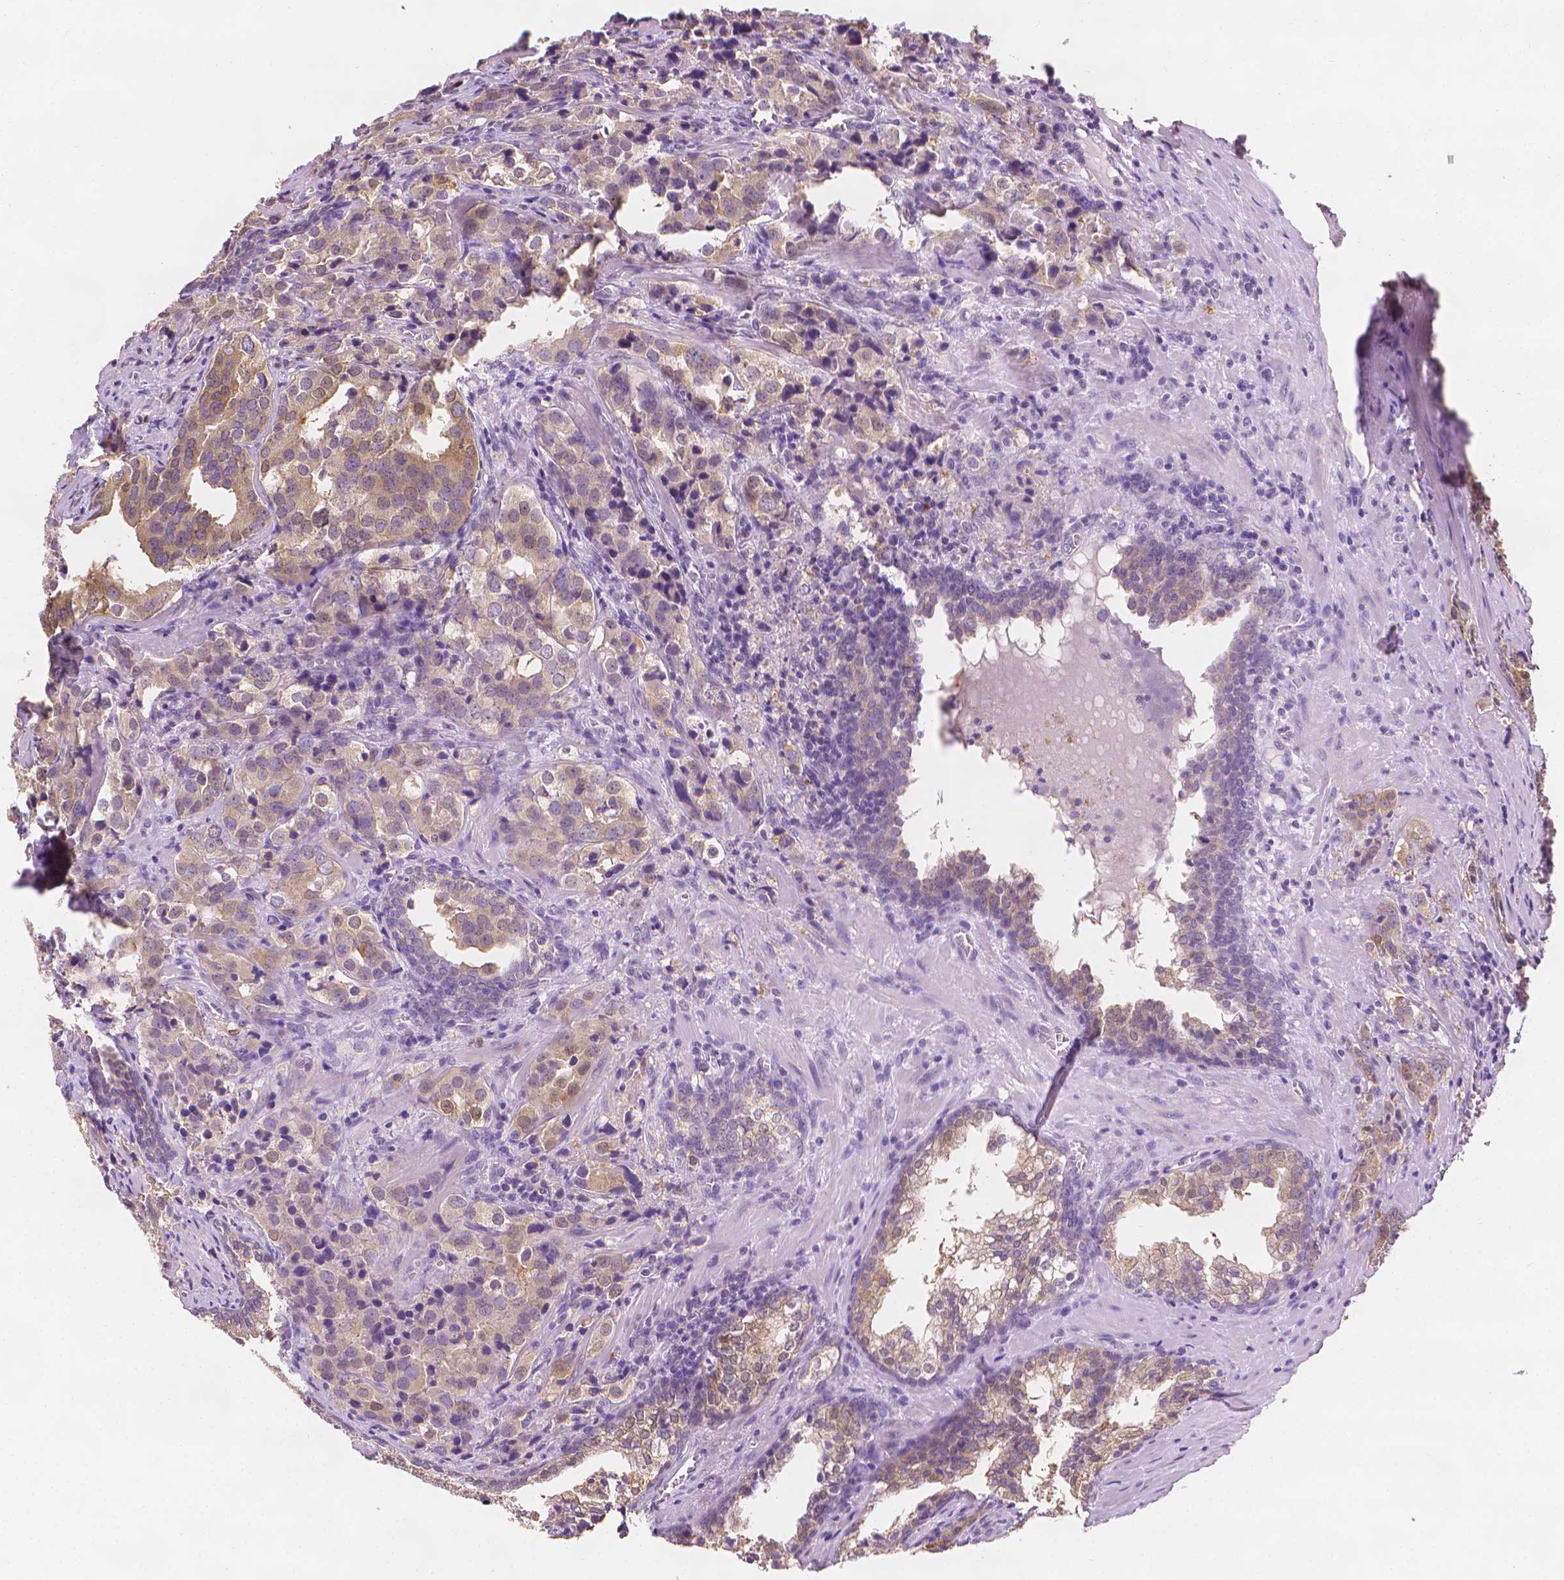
{"staining": {"intensity": "weak", "quantity": "25%-75%", "location": "cytoplasmic/membranous"}, "tissue": "prostate cancer", "cell_type": "Tumor cells", "image_type": "cancer", "snomed": [{"axis": "morphology", "description": "Adenocarcinoma, NOS"}, {"axis": "topography", "description": "Prostate and seminal vesicle, NOS"}], "caption": "An IHC photomicrograph of tumor tissue is shown. Protein staining in brown labels weak cytoplasmic/membranous positivity in prostate adenocarcinoma within tumor cells. (Brightfield microscopy of DAB IHC at high magnification).", "gene": "FASN", "patient": {"sex": "male", "age": 63}}